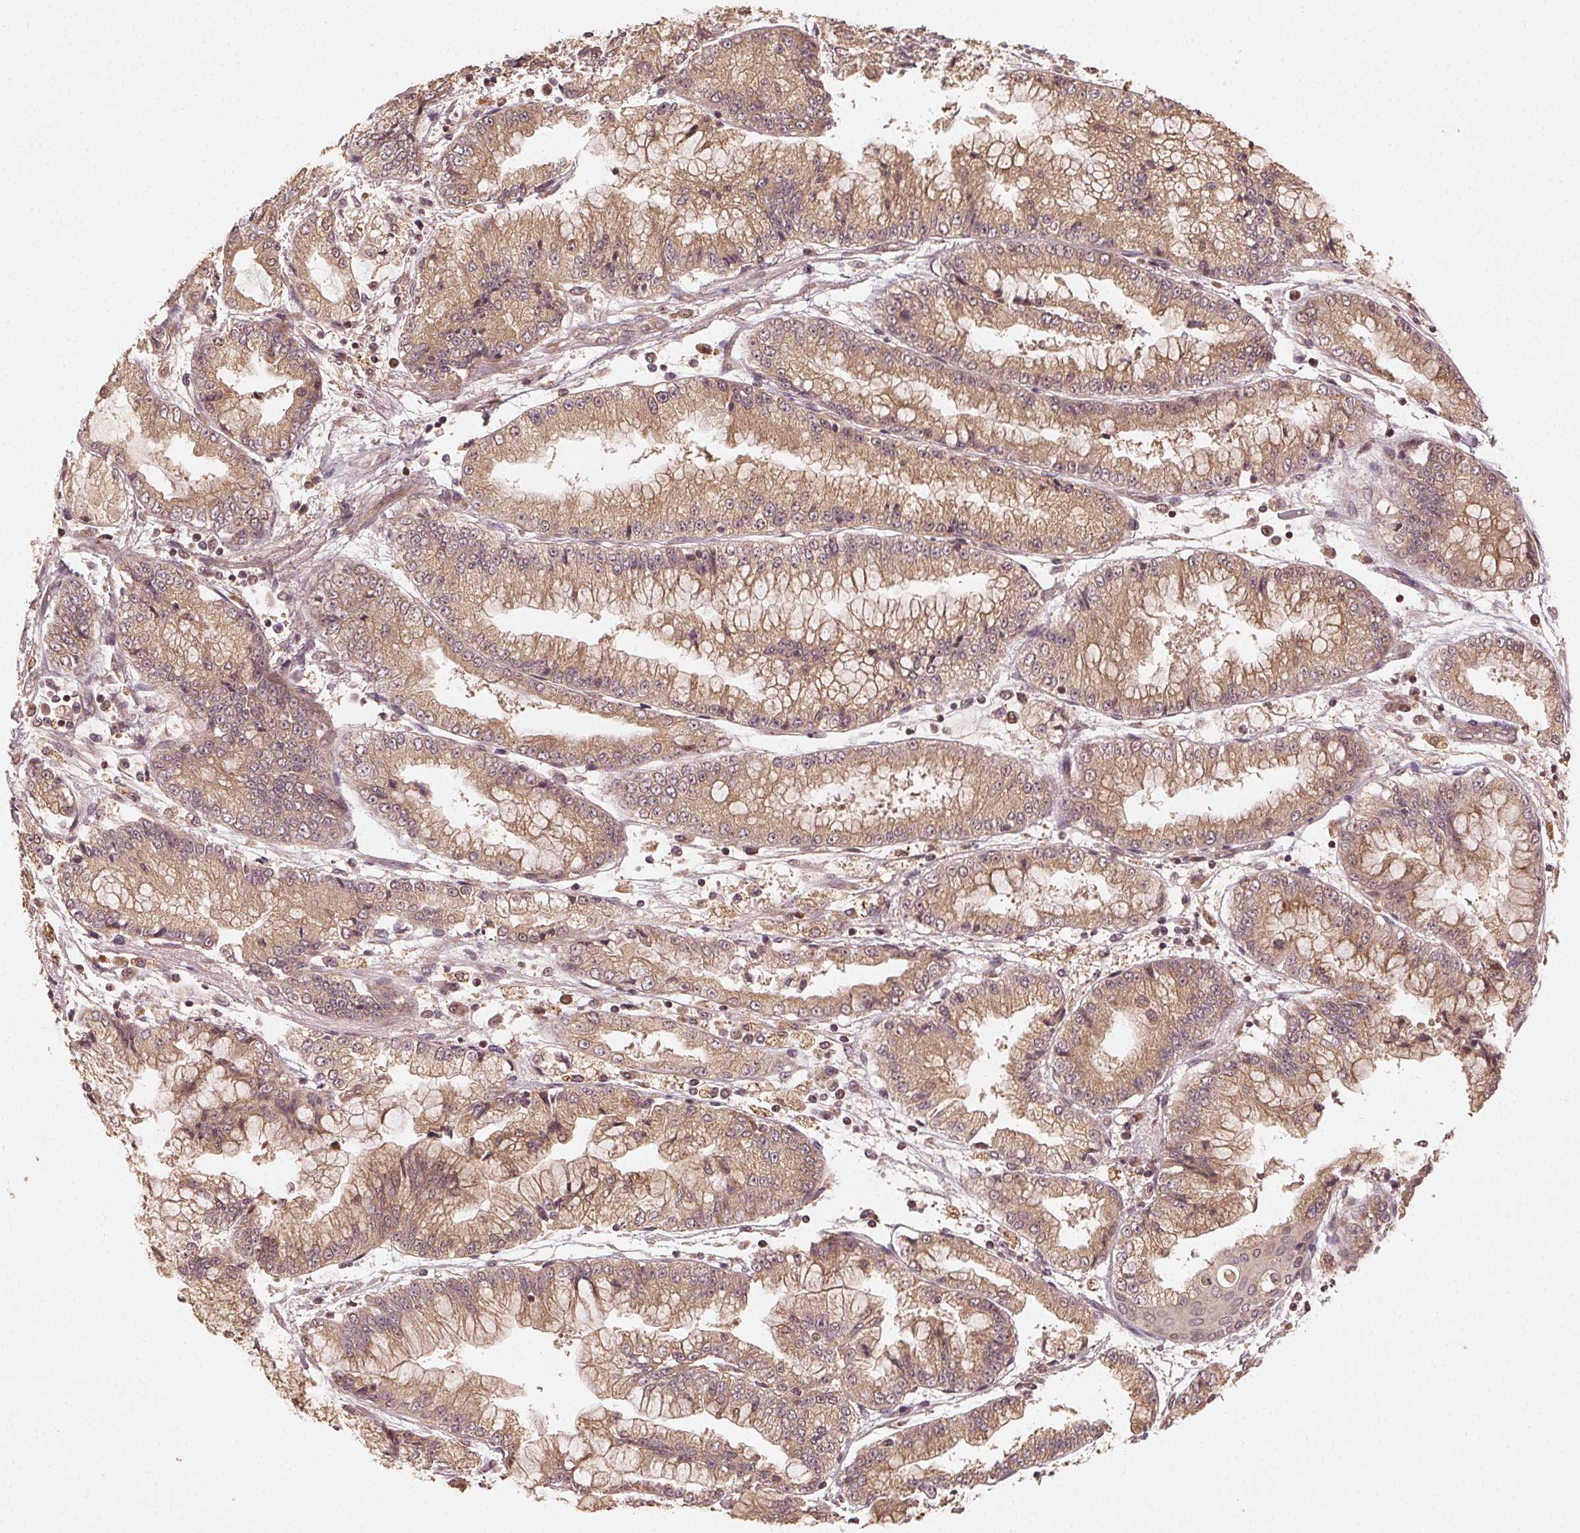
{"staining": {"intensity": "moderate", "quantity": ">75%", "location": "cytoplasmic/membranous"}, "tissue": "stomach cancer", "cell_type": "Tumor cells", "image_type": "cancer", "snomed": [{"axis": "morphology", "description": "Adenocarcinoma, NOS"}, {"axis": "topography", "description": "Stomach, upper"}], "caption": "Human stomach adenocarcinoma stained for a protein (brown) demonstrates moderate cytoplasmic/membranous positive staining in about >75% of tumor cells.", "gene": "WBP2", "patient": {"sex": "female", "age": 74}}